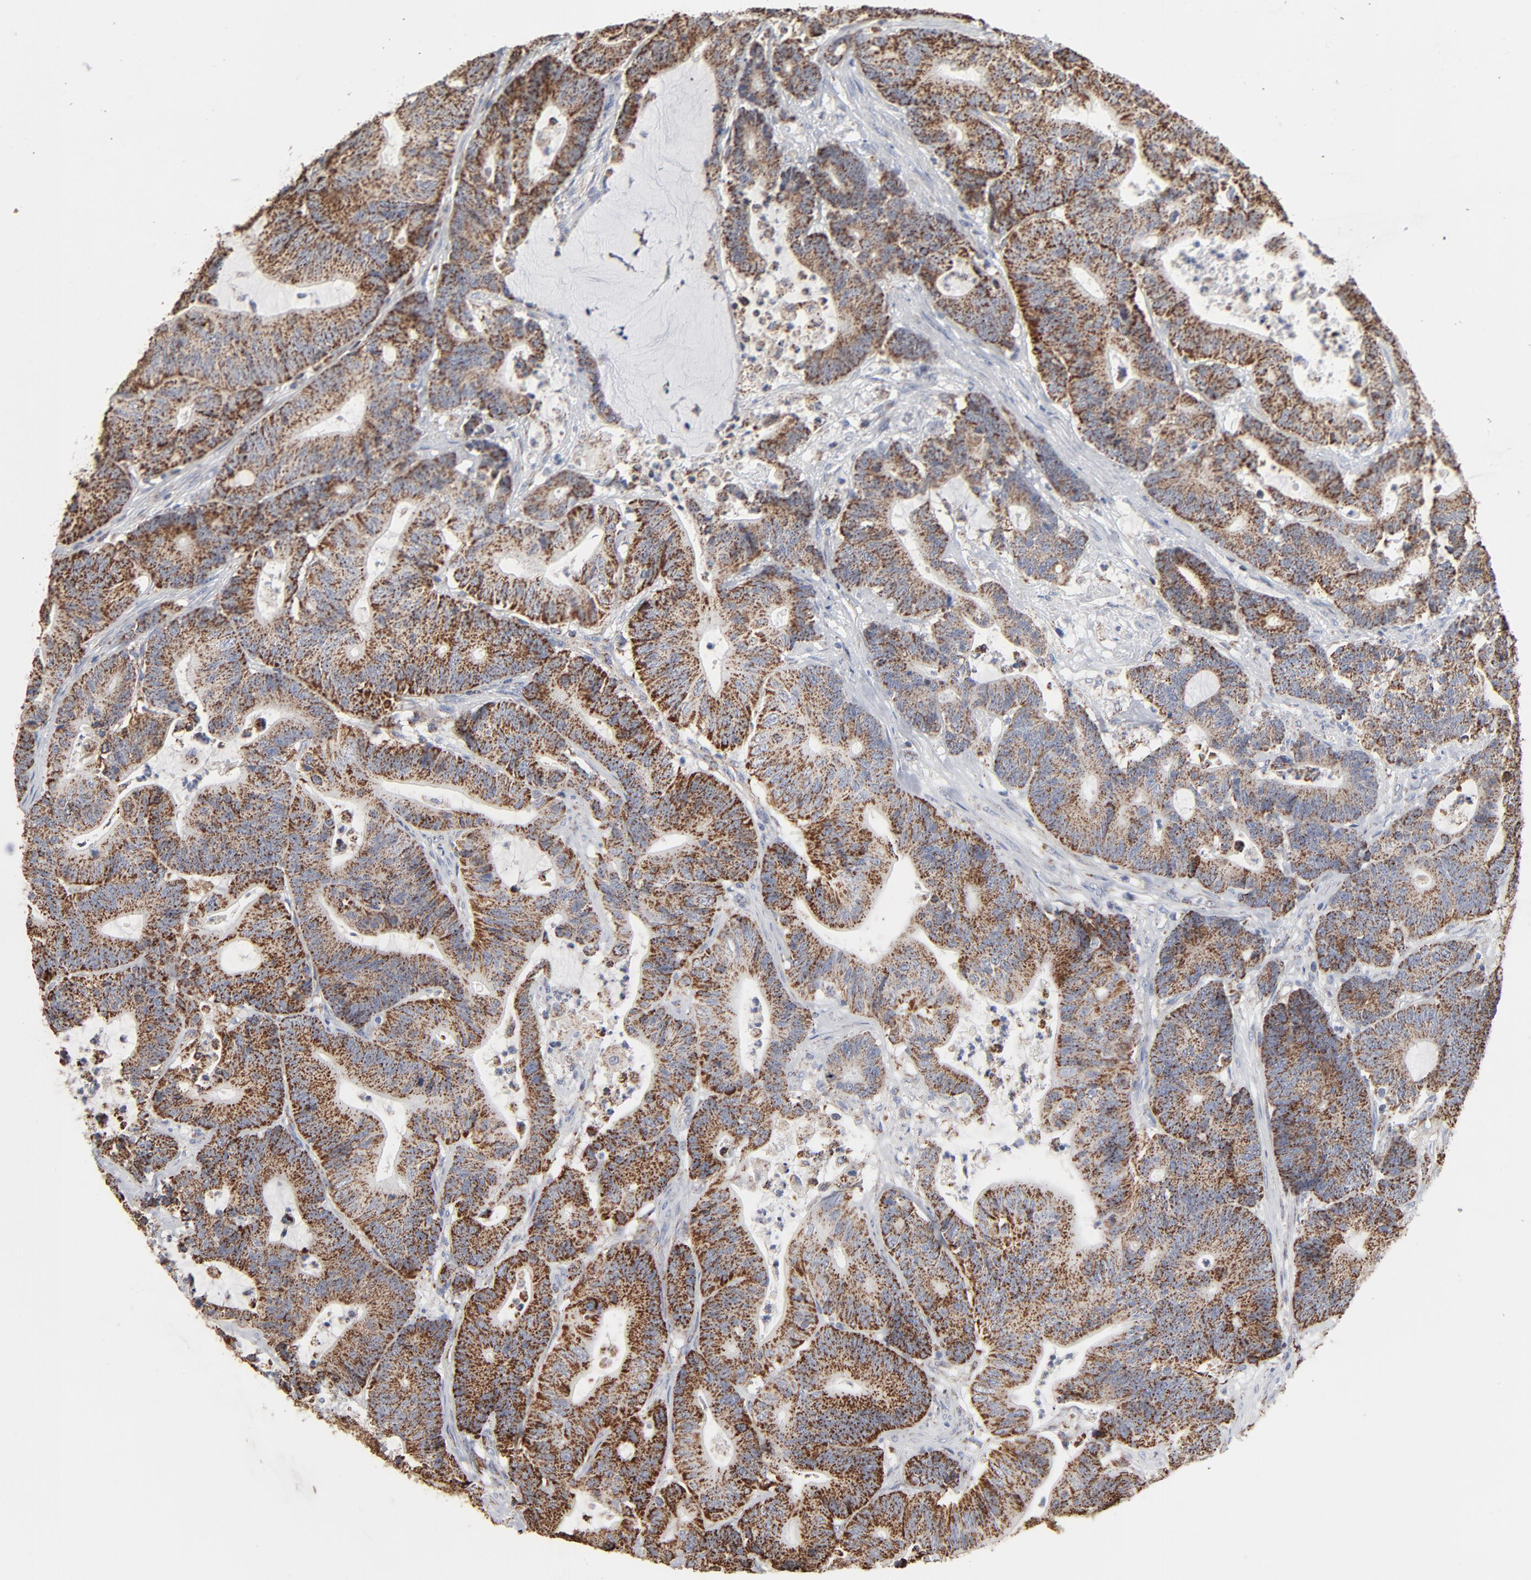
{"staining": {"intensity": "strong", "quantity": ">75%", "location": "cytoplasmic/membranous"}, "tissue": "colorectal cancer", "cell_type": "Tumor cells", "image_type": "cancer", "snomed": [{"axis": "morphology", "description": "Adenocarcinoma, NOS"}, {"axis": "topography", "description": "Colon"}], "caption": "The micrograph exhibits staining of adenocarcinoma (colorectal), revealing strong cytoplasmic/membranous protein staining (brown color) within tumor cells.", "gene": "UQCRC1", "patient": {"sex": "female", "age": 84}}